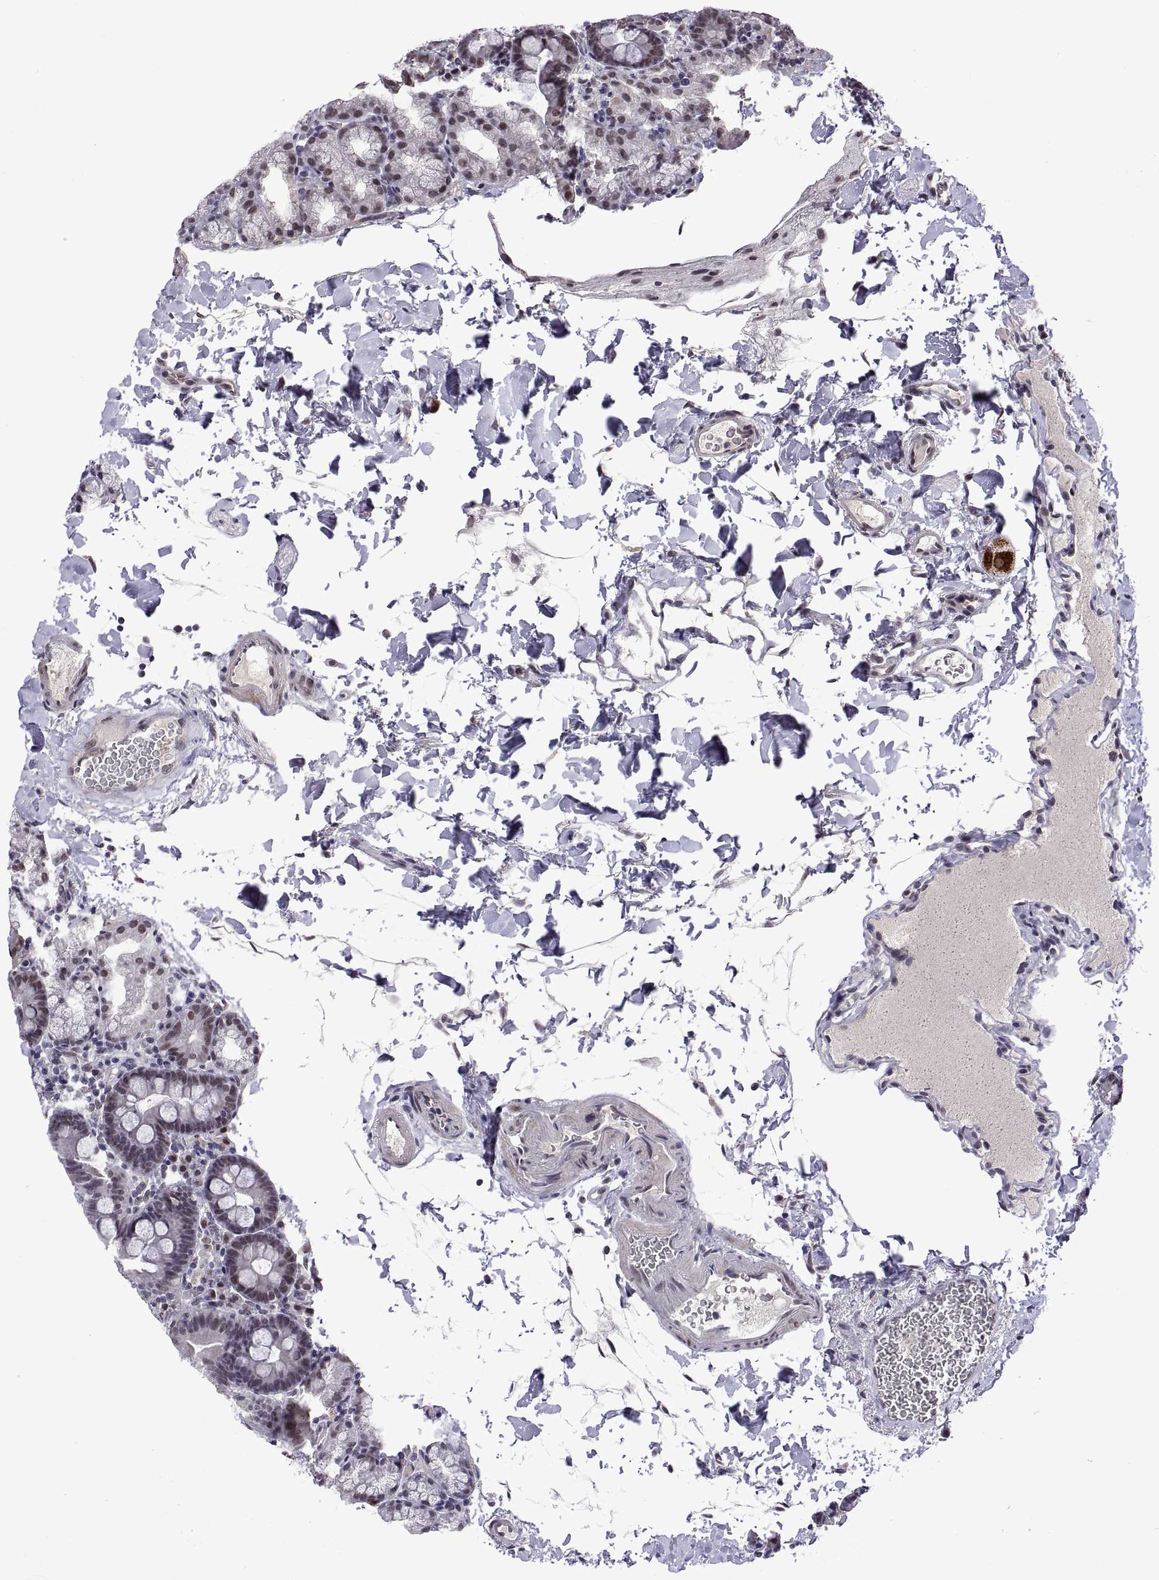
{"staining": {"intensity": "weak", "quantity": "25%-75%", "location": "nuclear"}, "tissue": "duodenum", "cell_type": "Glandular cells", "image_type": "normal", "snomed": [{"axis": "morphology", "description": "Normal tissue, NOS"}, {"axis": "topography", "description": "Duodenum"}], "caption": "Immunohistochemistry (IHC) staining of benign duodenum, which reveals low levels of weak nuclear staining in about 25%-75% of glandular cells indicating weak nuclear protein expression. The staining was performed using DAB (3,3'-diaminobenzidine) (brown) for protein detection and nuclei were counterstained in hematoxylin (blue).", "gene": "NR4A1", "patient": {"sex": "male", "age": 59}}